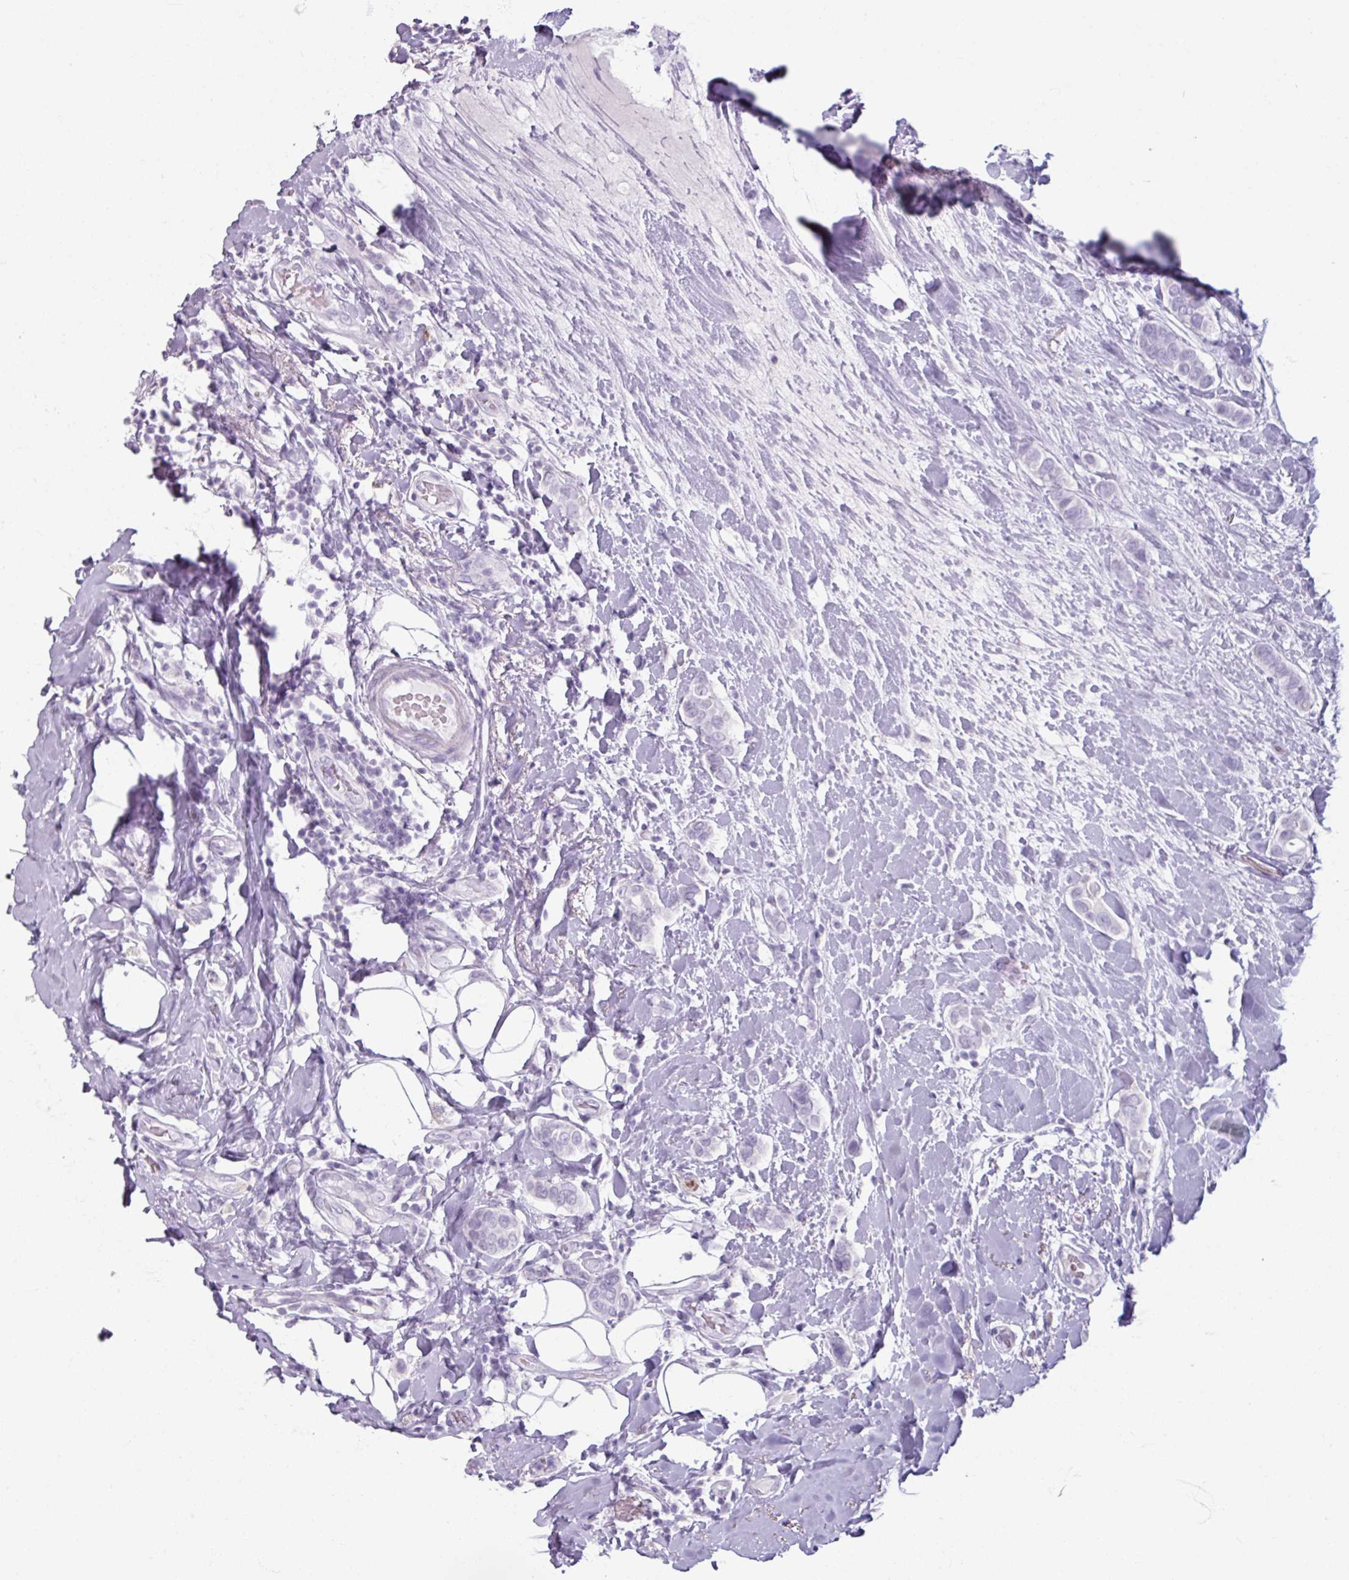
{"staining": {"intensity": "negative", "quantity": "none", "location": "none"}, "tissue": "breast cancer", "cell_type": "Tumor cells", "image_type": "cancer", "snomed": [{"axis": "morphology", "description": "Lobular carcinoma"}, {"axis": "topography", "description": "Breast"}], "caption": "Tumor cells are negative for brown protein staining in breast cancer (lobular carcinoma).", "gene": "ARG1", "patient": {"sex": "female", "age": 51}}